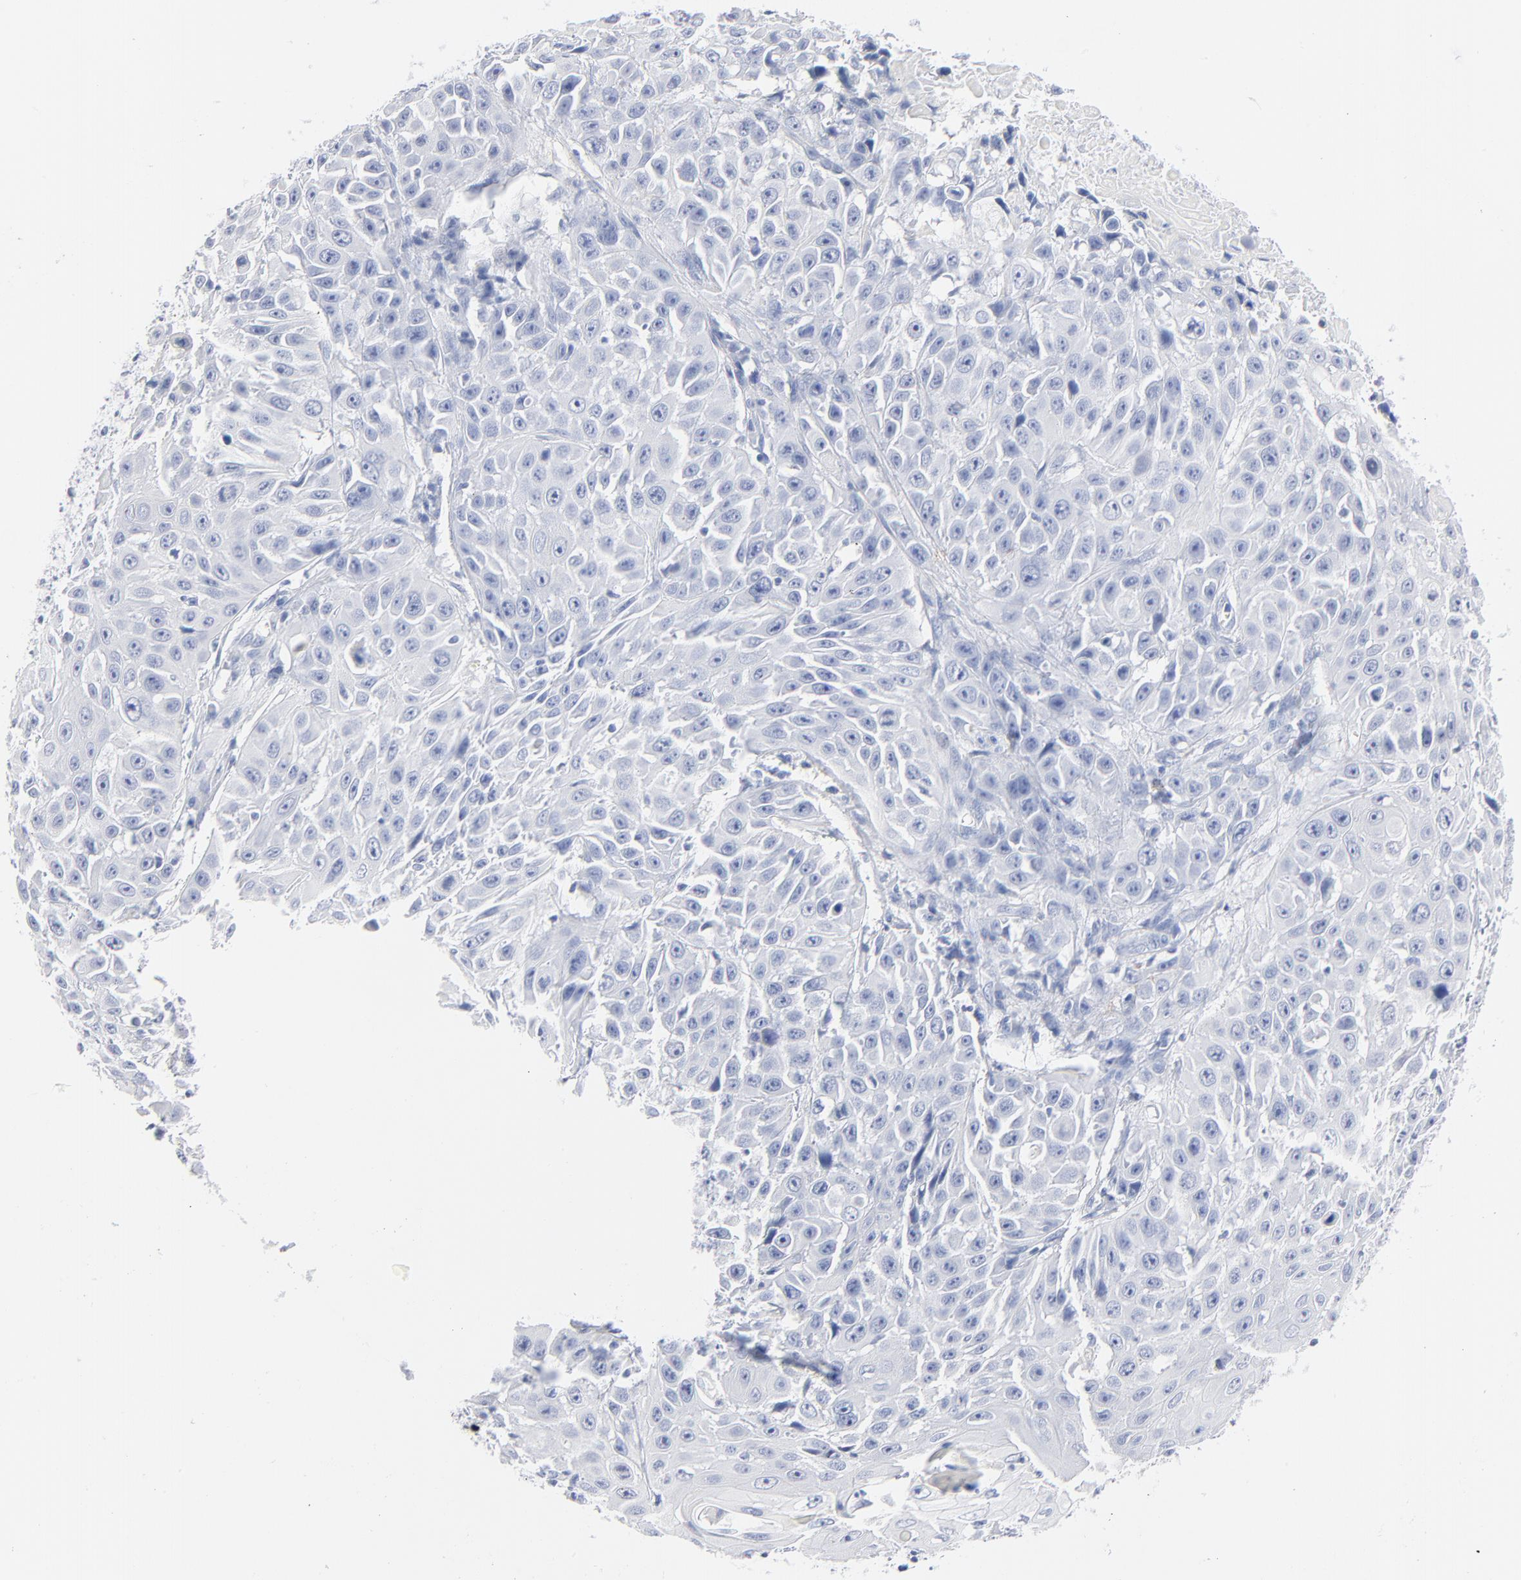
{"staining": {"intensity": "negative", "quantity": "none", "location": "none"}, "tissue": "cervical cancer", "cell_type": "Tumor cells", "image_type": "cancer", "snomed": [{"axis": "morphology", "description": "Squamous cell carcinoma, NOS"}, {"axis": "topography", "description": "Cervix"}], "caption": "Human cervical cancer (squamous cell carcinoma) stained for a protein using IHC exhibits no positivity in tumor cells.", "gene": "AGTR1", "patient": {"sex": "female", "age": 39}}